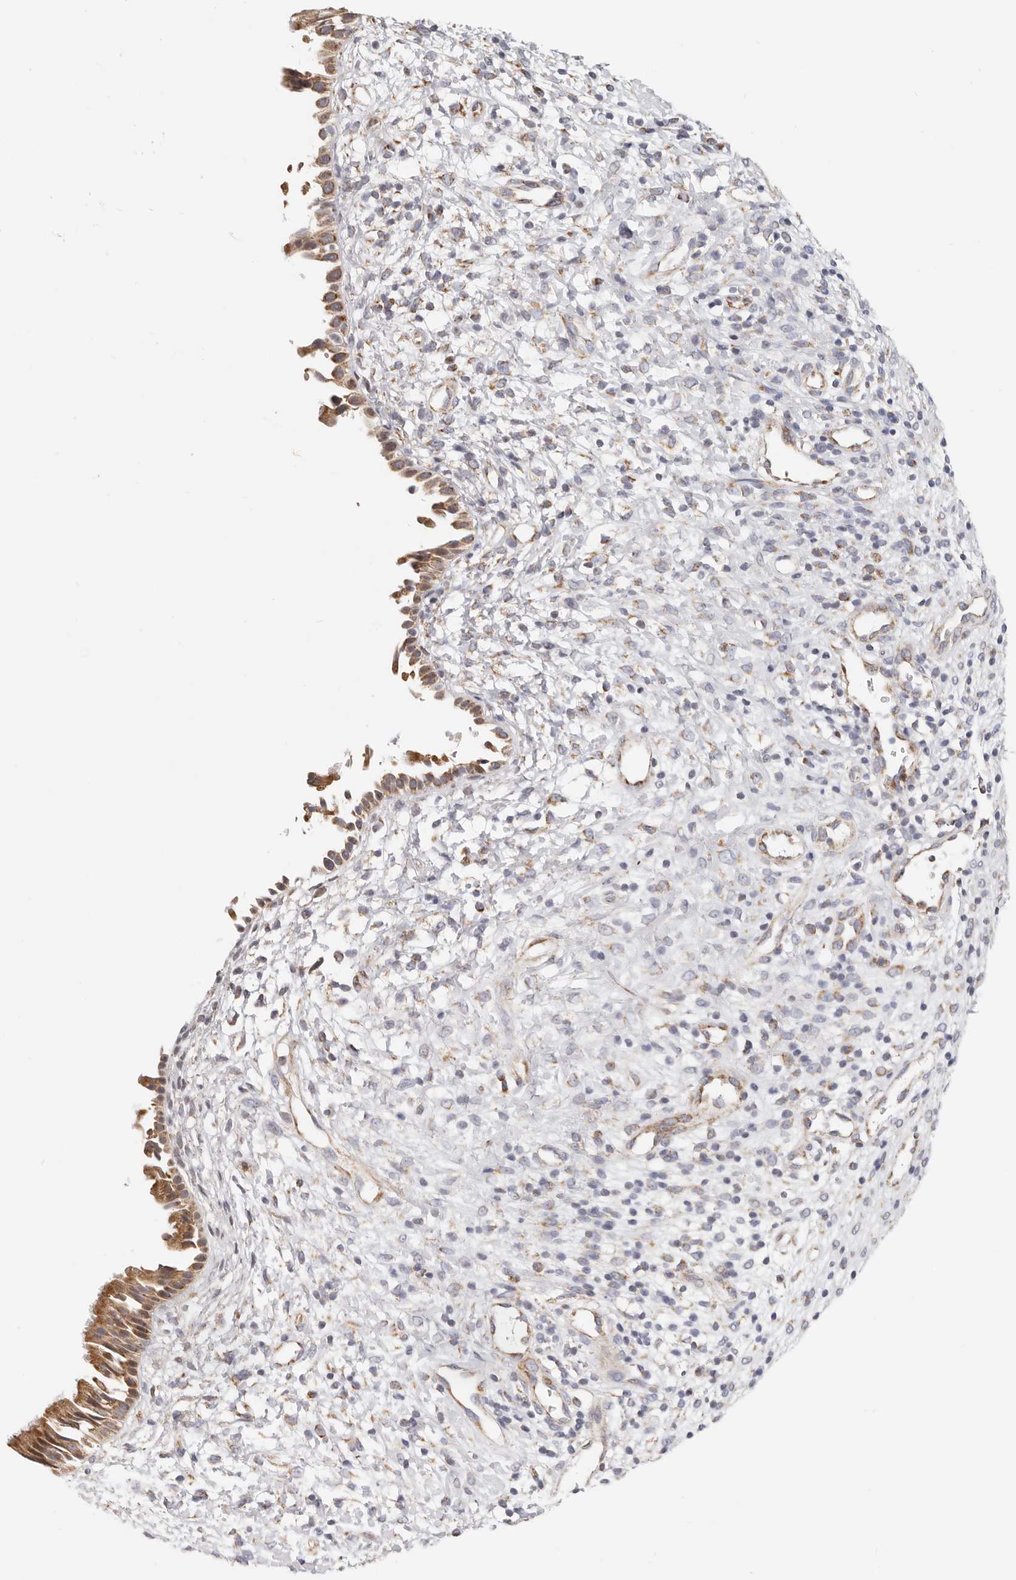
{"staining": {"intensity": "moderate", "quantity": ">75%", "location": "cytoplasmic/membranous"}, "tissue": "nasopharynx", "cell_type": "Respiratory epithelial cells", "image_type": "normal", "snomed": [{"axis": "morphology", "description": "Normal tissue, NOS"}, {"axis": "topography", "description": "Nasopharynx"}], "caption": "Immunohistochemistry (IHC) histopathology image of normal nasopharynx: human nasopharynx stained using immunohistochemistry demonstrates medium levels of moderate protein expression localized specifically in the cytoplasmic/membranous of respiratory epithelial cells, appearing as a cytoplasmic/membranous brown color.", "gene": "AFDN", "patient": {"sex": "male", "age": 22}}